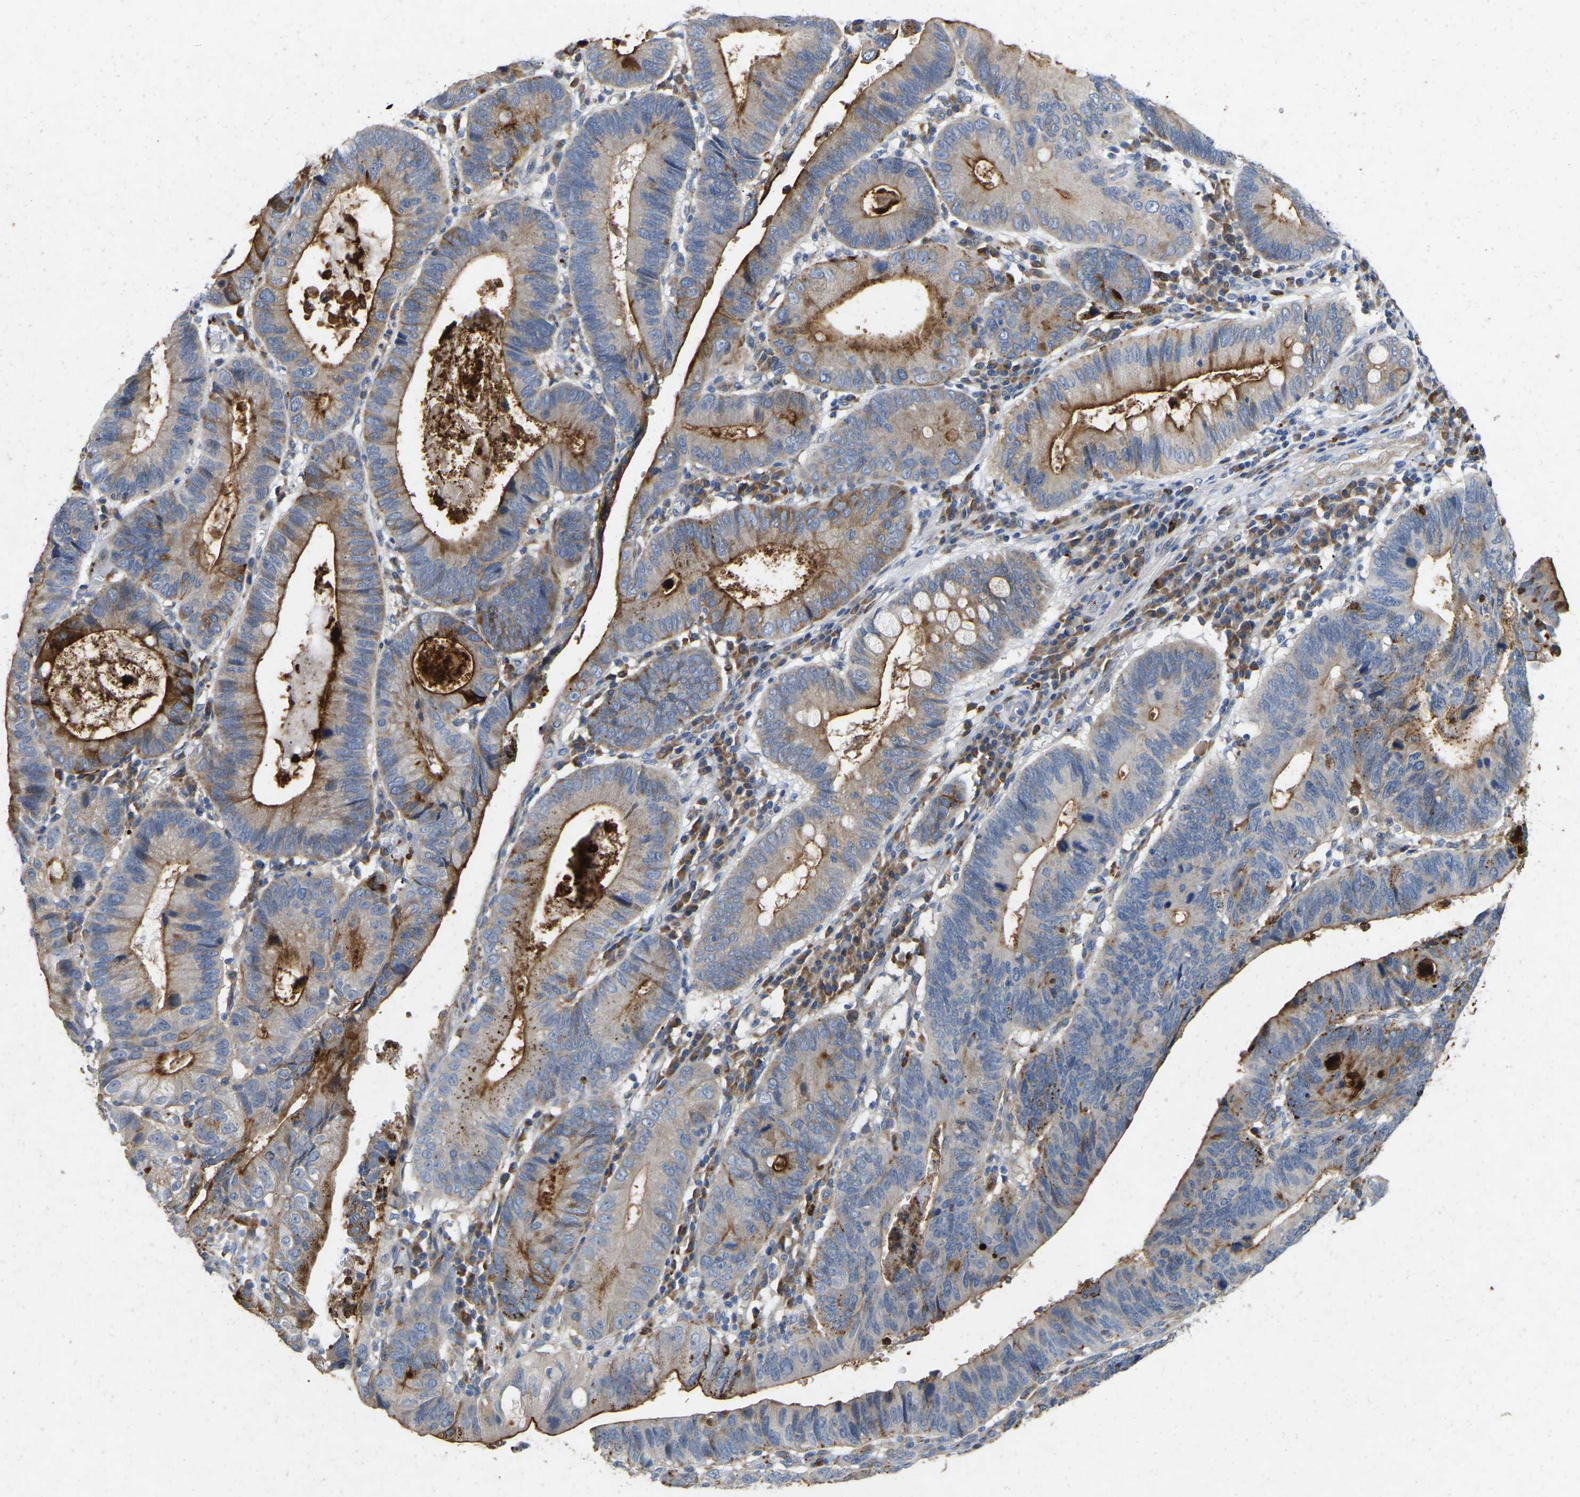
{"staining": {"intensity": "strong", "quantity": "<25%", "location": "cytoplasmic/membranous"}, "tissue": "stomach cancer", "cell_type": "Tumor cells", "image_type": "cancer", "snomed": [{"axis": "morphology", "description": "Adenocarcinoma, NOS"}, {"axis": "topography", "description": "Stomach"}], "caption": "Protein positivity by immunohistochemistry (IHC) reveals strong cytoplasmic/membranous staining in approximately <25% of tumor cells in stomach adenocarcinoma.", "gene": "RHEB", "patient": {"sex": "male", "age": 59}}